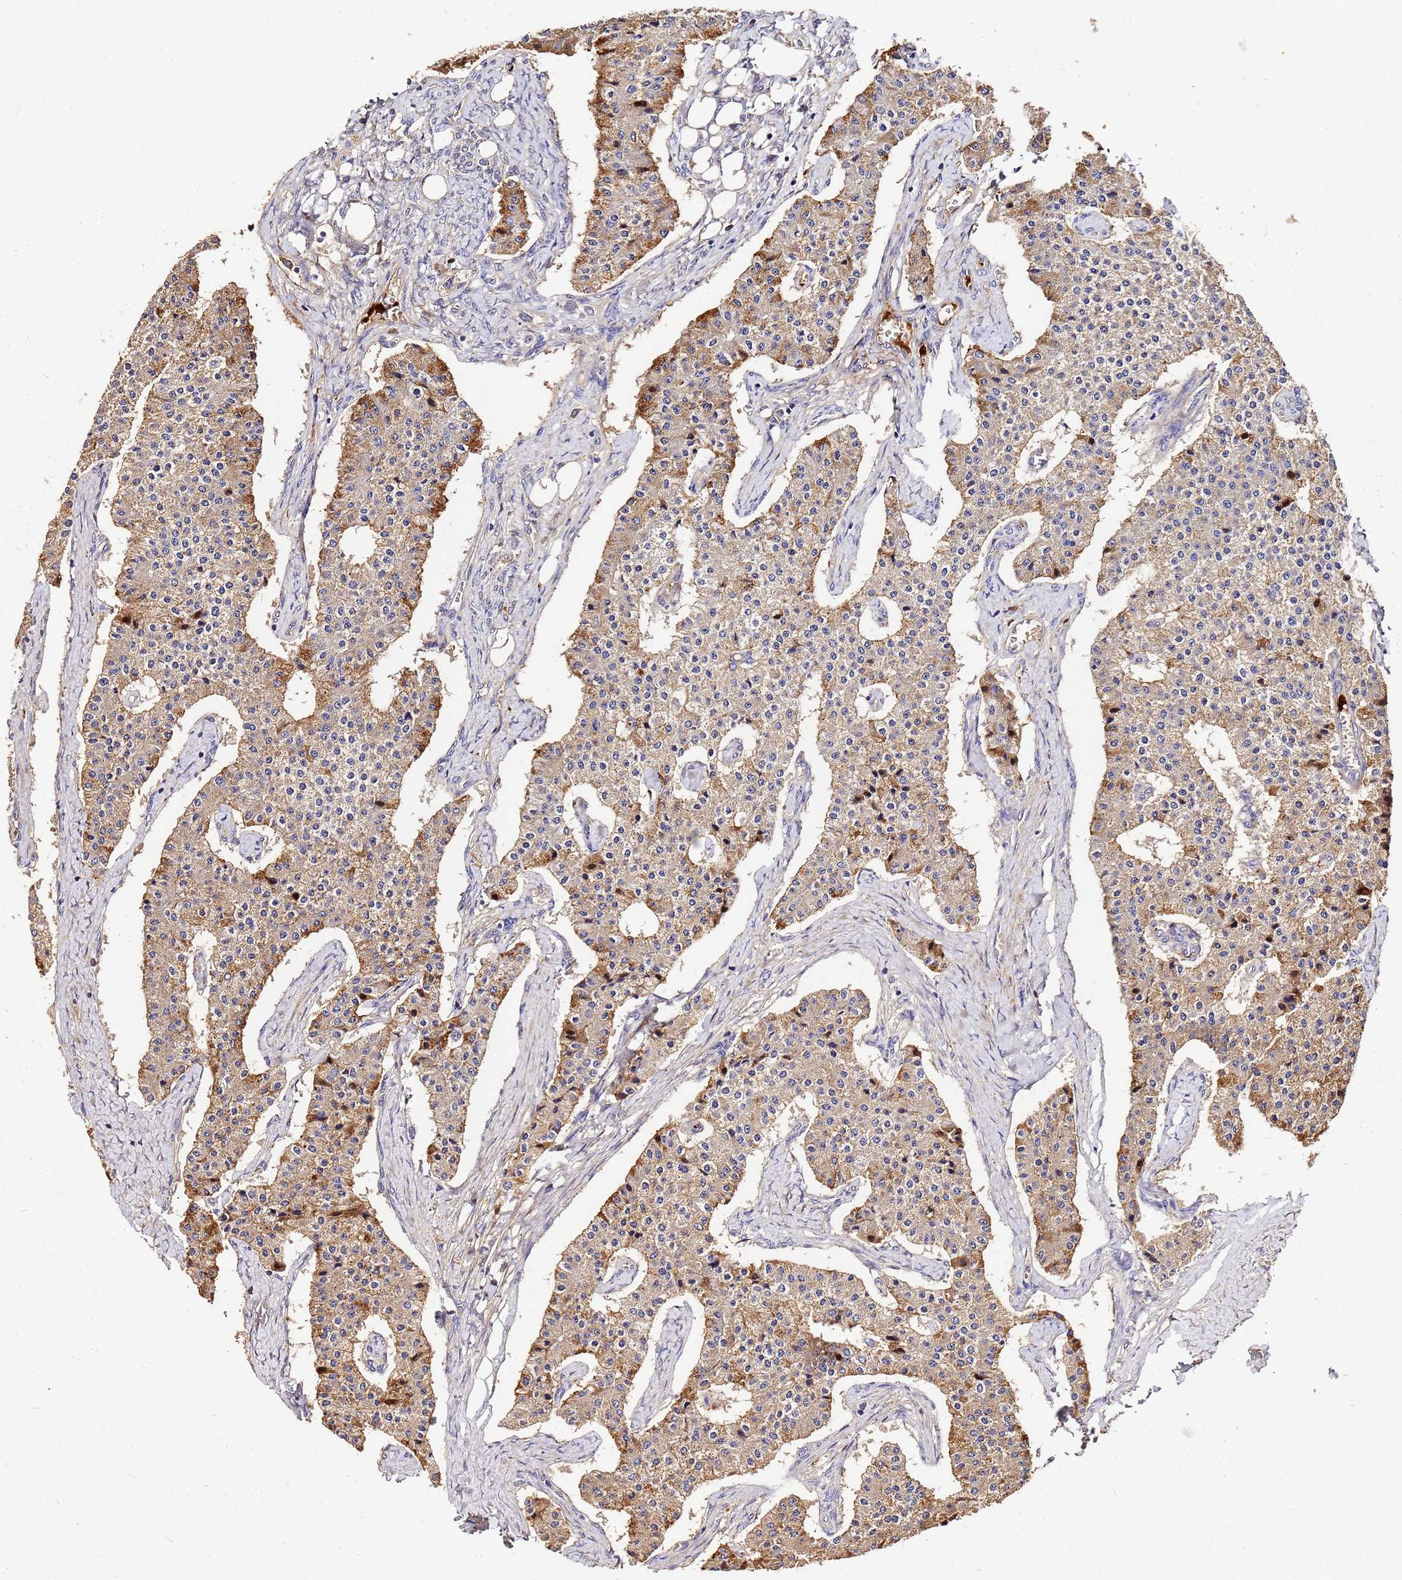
{"staining": {"intensity": "moderate", "quantity": "<25%", "location": "cytoplasmic/membranous"}, "tissue": "carcinoid", "cell_type": "Tumor cells", "image_type": "cancer", "snomed": [{"axis": "morphology", "description": "Carcinoid, malignant, NOS"}, {"axis": "topography", "description": "Colon"}], "caption": "DAB (3,3'-diaminobenzidine) immunohistochemical staining of human carcinoid (malignant) exhibits moderate cytoplasmic/membranous protein expression in about <25% of tumor cells.", "gene": "MTERF1", "patient": {"sex": "female", "age": 52}}